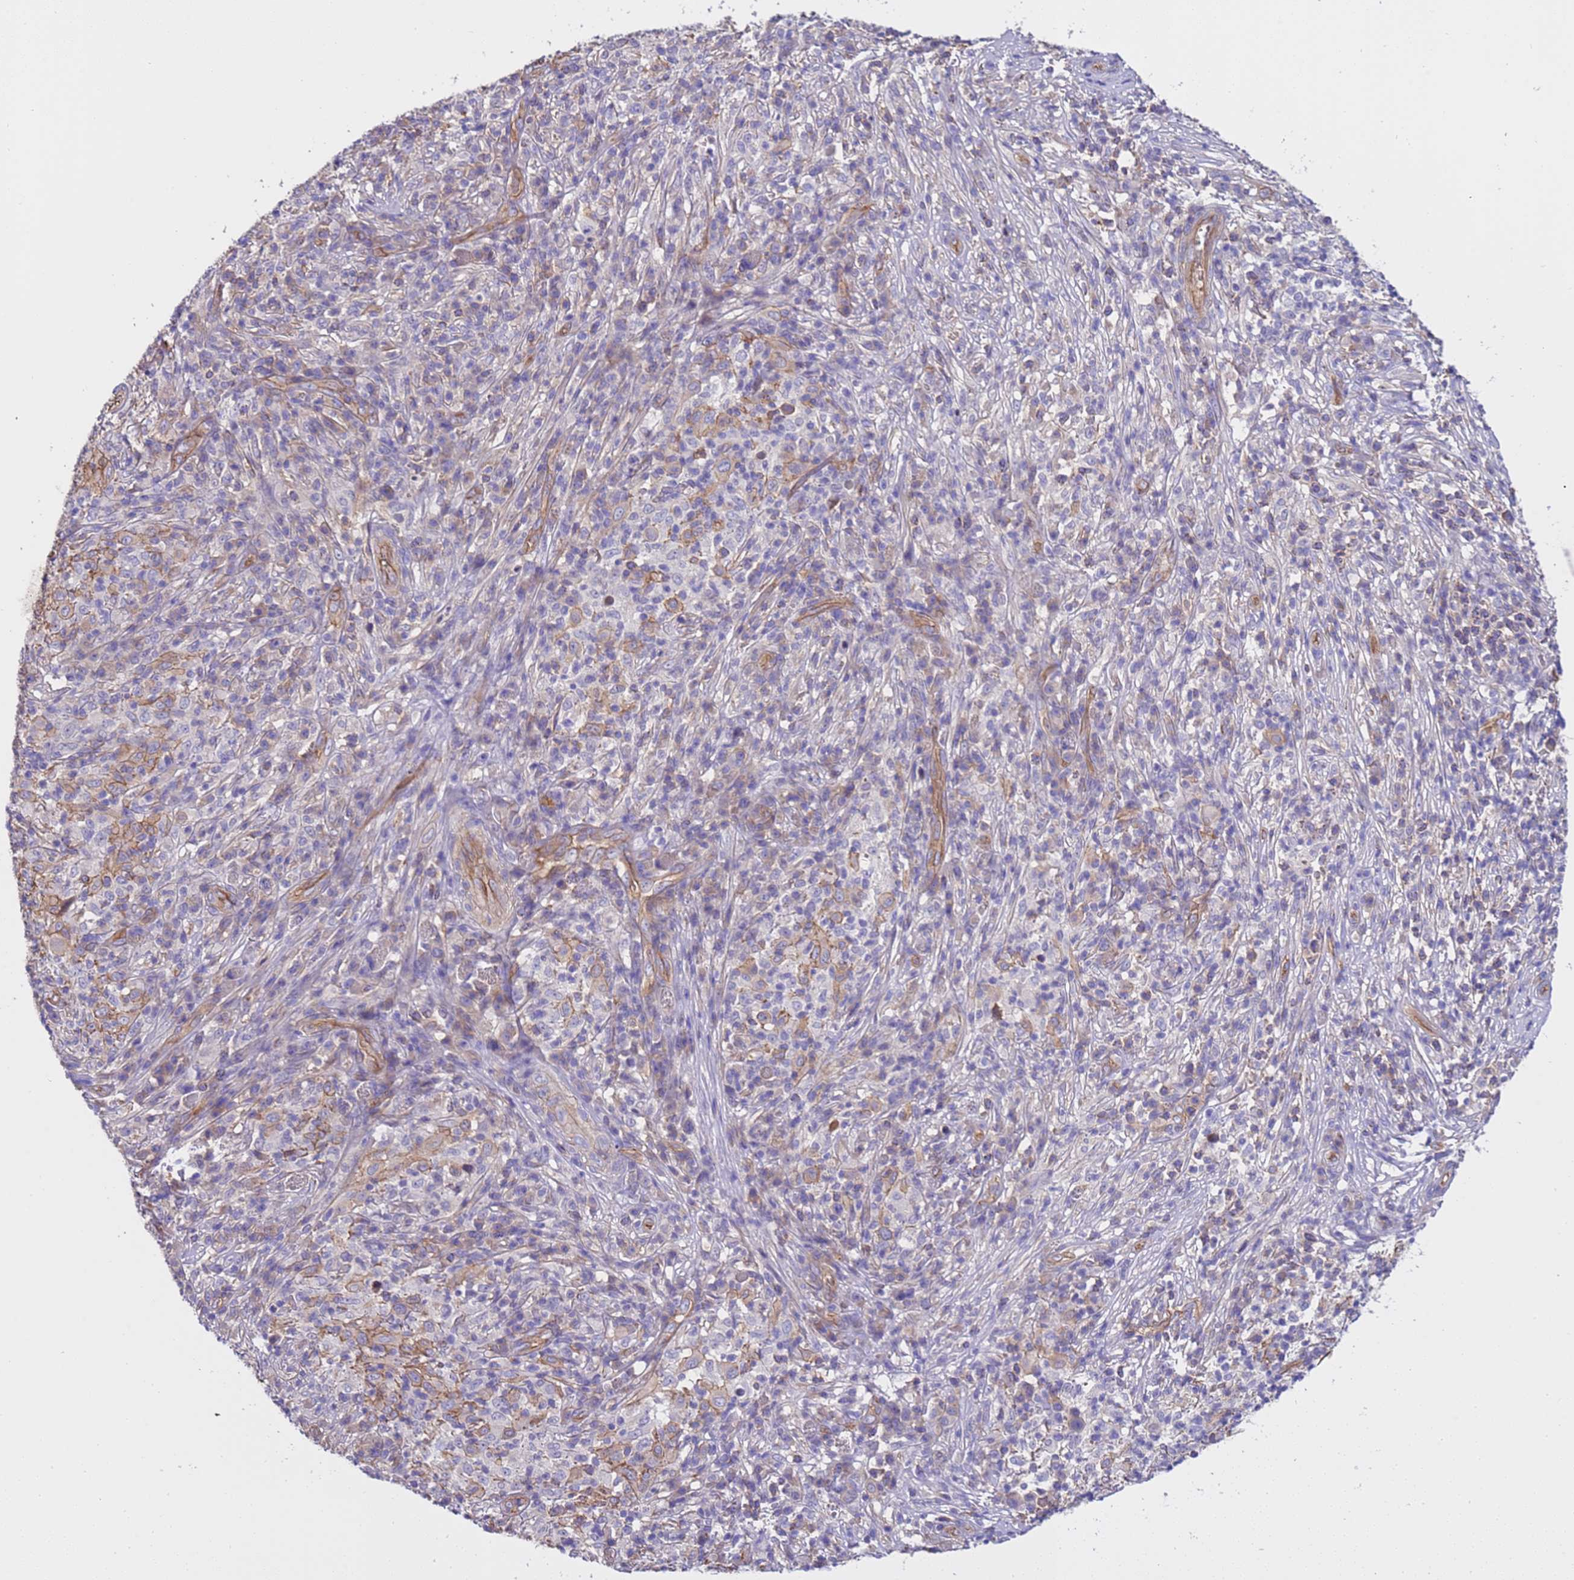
{"staining": {"intensity": "moderate", "quantity": "<25%", "location": "cytoplasmic/membranous"}, "tissue": "melanoma", "cell_type": "Tumor cells", "image_type": "cancer", "snomed": [{"axis": "morphology", "description": "Malignant melanoma, NOS"}, {"axis": "topography", "description": "Skin"}], "caption": "Human melanoma stained with a brown dye reveals moderate cytoplasmic/membranous positive expression in approximately <25% of tumor cells.", "gene": "ZNF248", "patient": {"sex": "male", "age": 66}}